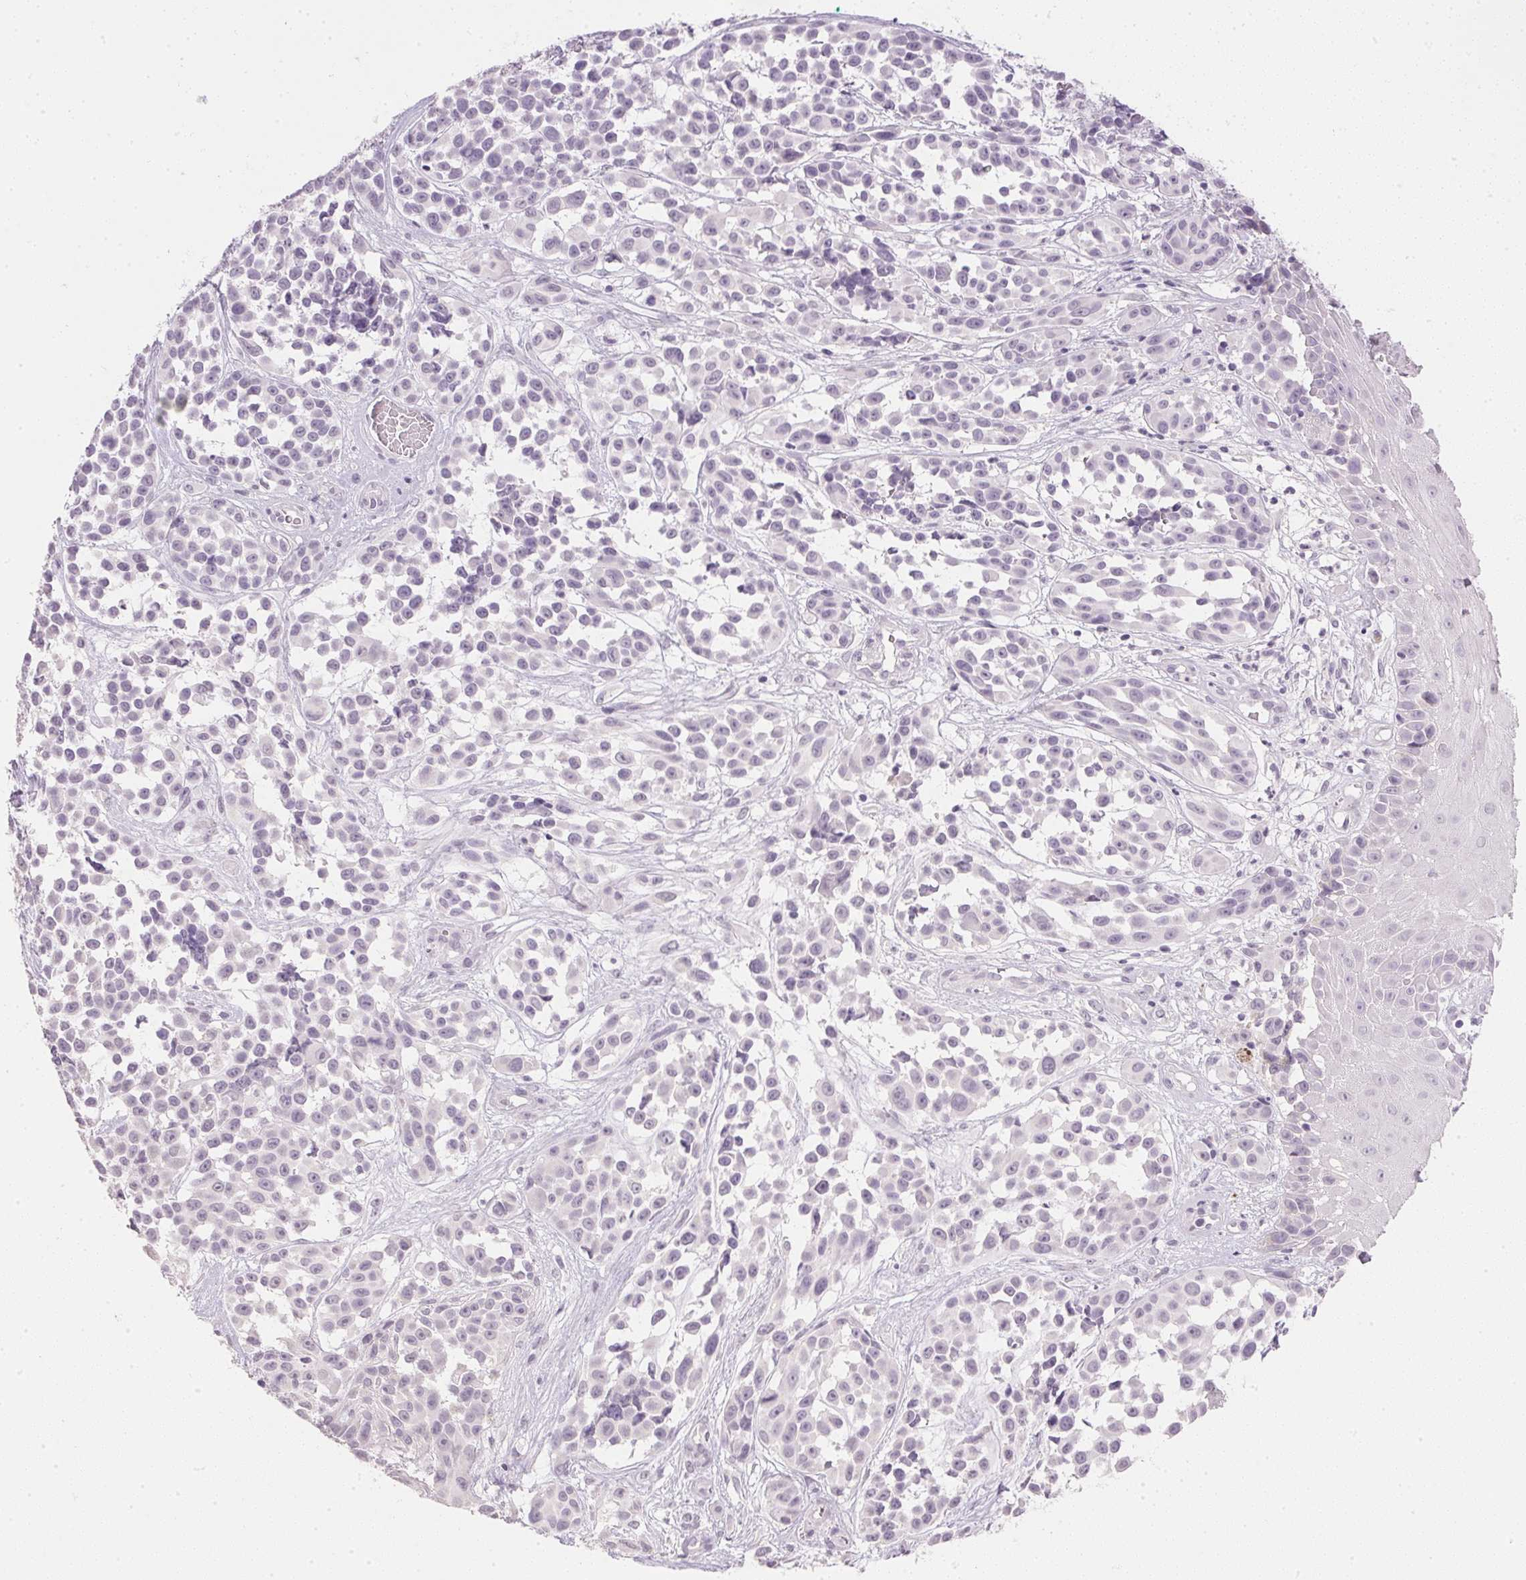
{"staining": {"intensity": "negative", "quantity": "none", "location": "none"}, "tissue": "melanoma", "cell_type": "Tumor cells", "image_type": "cancer", "snomed": [{"axis": "morphology", "description": "Malignant melanoma, NOS"}, {"axis": "topography", "description": "Skin"}], "caption": "DAB immunohistochemical staining of human melanoma displays no significant expression in tumor cells. (Stains: DAB immunohistochemistry (IHC) with hematoxylin counter stain, Microscopy: brightfield microscopy at high magnification).", "gene": "IGFBP1", "patient": {"sex": "female", "age": 88}}